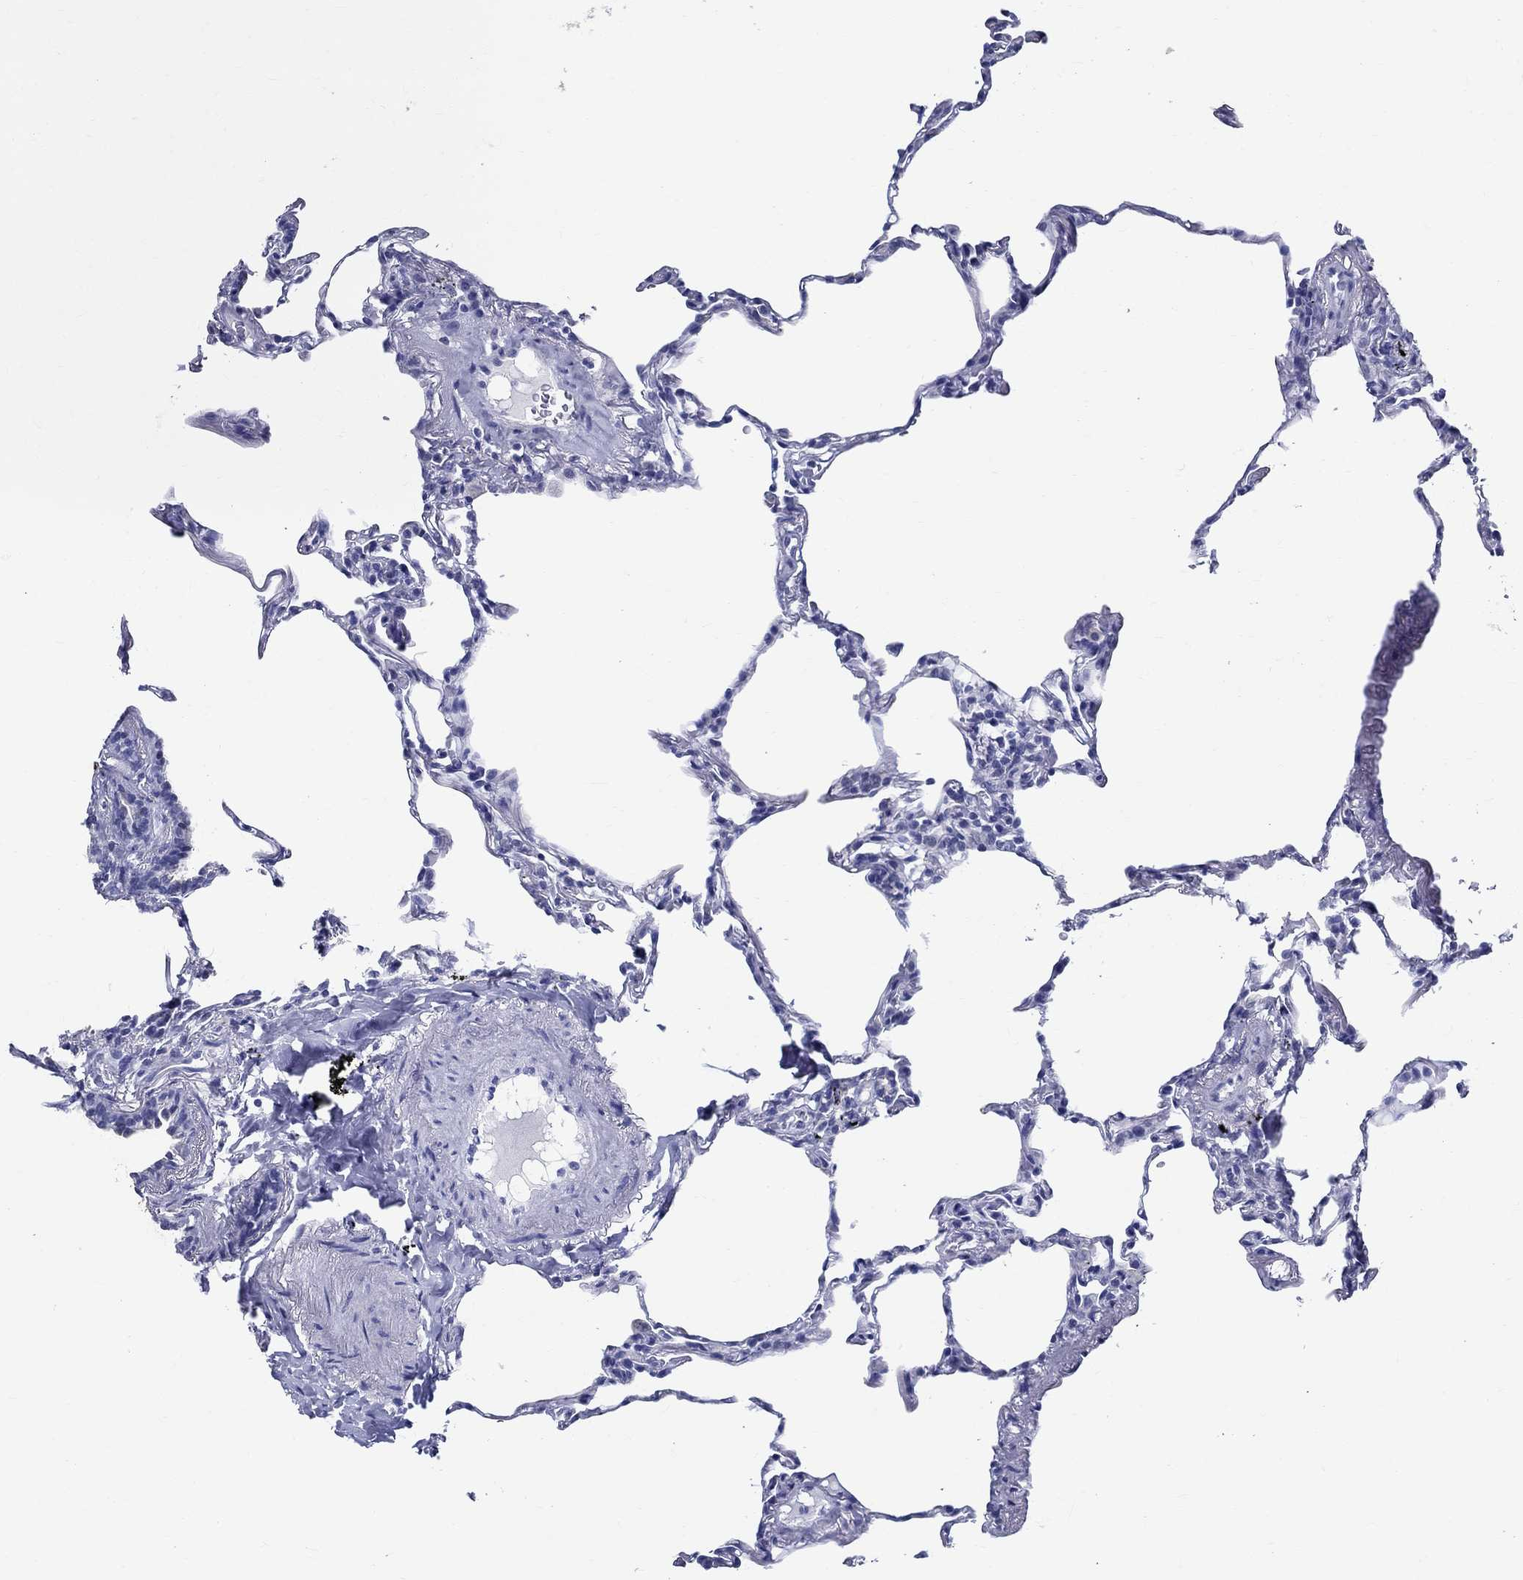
{"staining": {"intensity": "negative", "quantity": "none", "location": "none"}, "tissue": "lung", "cell_type": "Alveolar cells", "image_type": "normal", "snomed": [{"axis": "morphology", "description": "Normal tissue, NOS"}, {"axis": "topography", "description": "Lung"}], "caption": "High power microscopy photomicrograph of an immunohistochemistry (IHC) histopathology image of normal lung, revealing no significant staining in alveolar cells. (DAB (3,3'-diaminobenzidine) immunohistochemistry (IHC) visualized using brightfield microscopy, high magnification).", "gene": "BSPRY", "patient": {"sex": "female", "age": 57}}